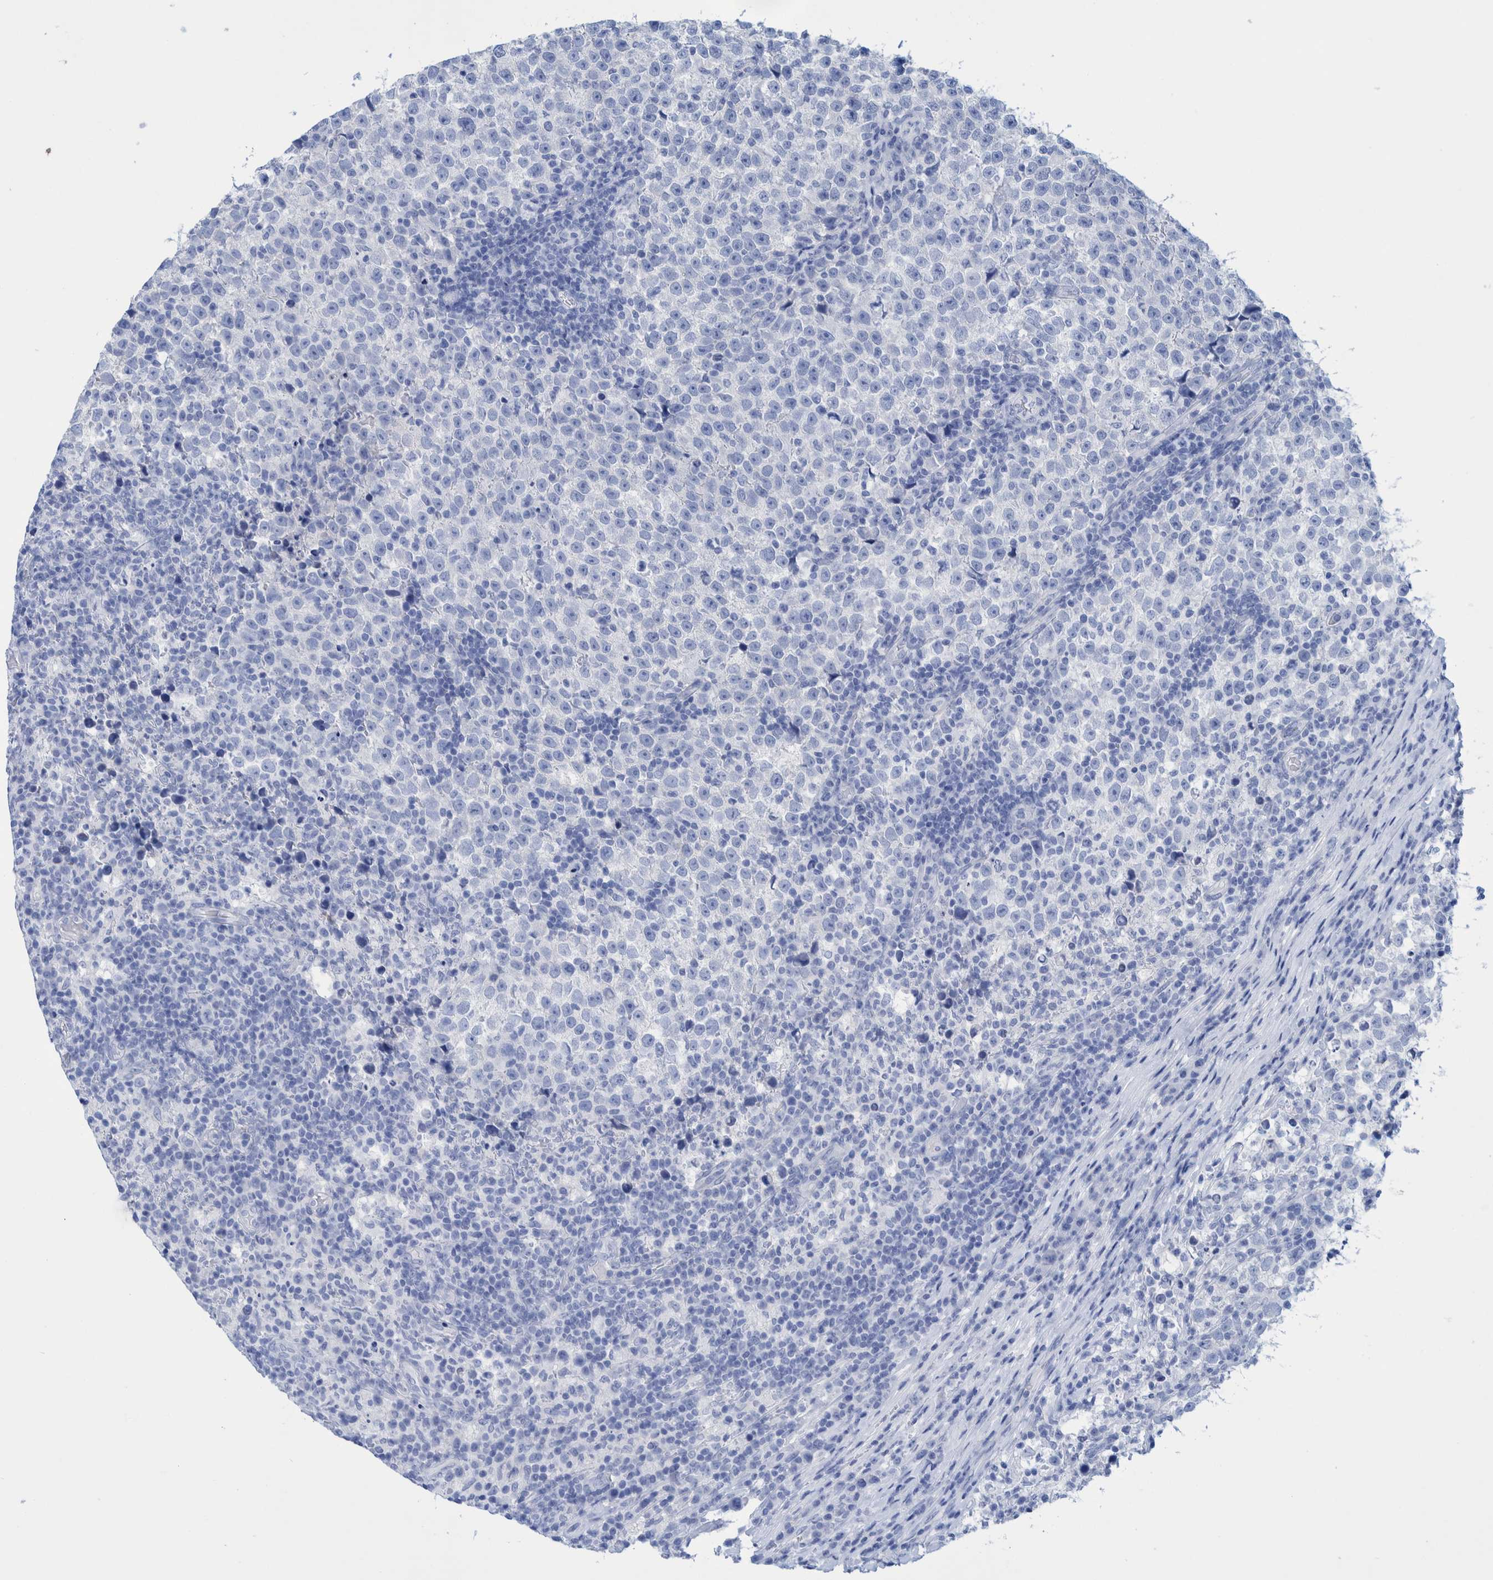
{"staining": {"intensity": "negative", "quantity": "none", "location": "none"}, "tissue": "testis cancer", "cell_type": "Tumor cells", "image_type": "cancer", "snomed": [{"axis": "morphology", "description": "Normal tissue, NOS"}, {"axis": "morphology", "description": "Seminoma, NOS"}, {"axis": "topography", "description": "Testis"}], "caption": "Immunohistochemistry micrograph of human testis cancer (seminoma) stained for a protein (brown), which reveals no expression in tumor cells.", "gene": "PERP", "patient": {"sex": "male", "age": 43}}